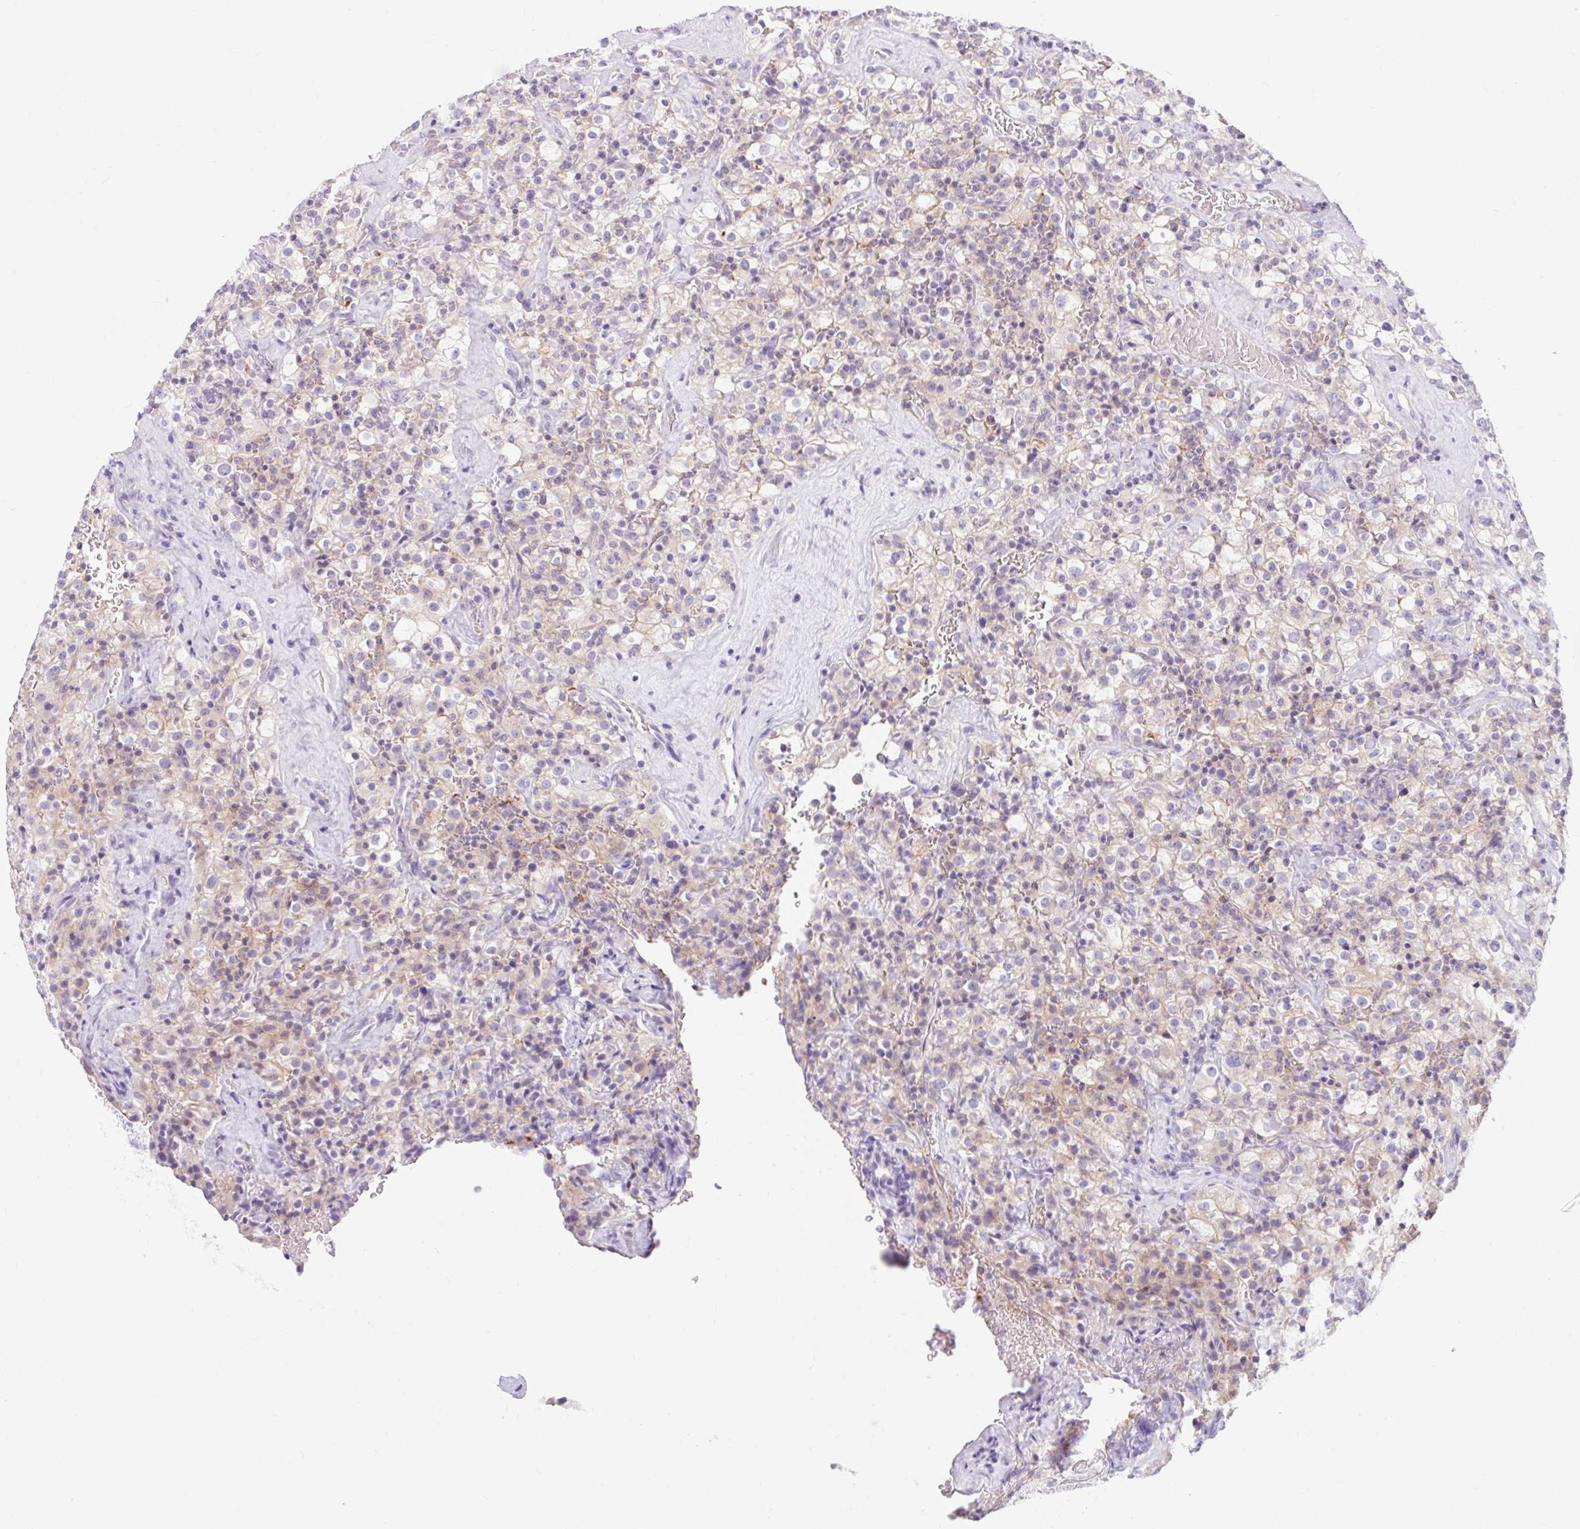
{"staining": {"intensity": "weak", "quantity": "<25%", "location": "cytoplasmic/membranous"}, "tissue": "renal cancer", "cell_type": "Tumor cells", "image_type": "cancer", "snomed": [{"axis": "morphology", "description": "Adenocarcinoma, NOS"}, {"axis": "topography", "description": "Kidney"}], "caption": "This is a image of immunohistochemistry (IHC) staining of renal cancer, which shows no staining in tumor cells.", "gene": "SLC28A1", "patient": {"sex": "female", "age": 74}}